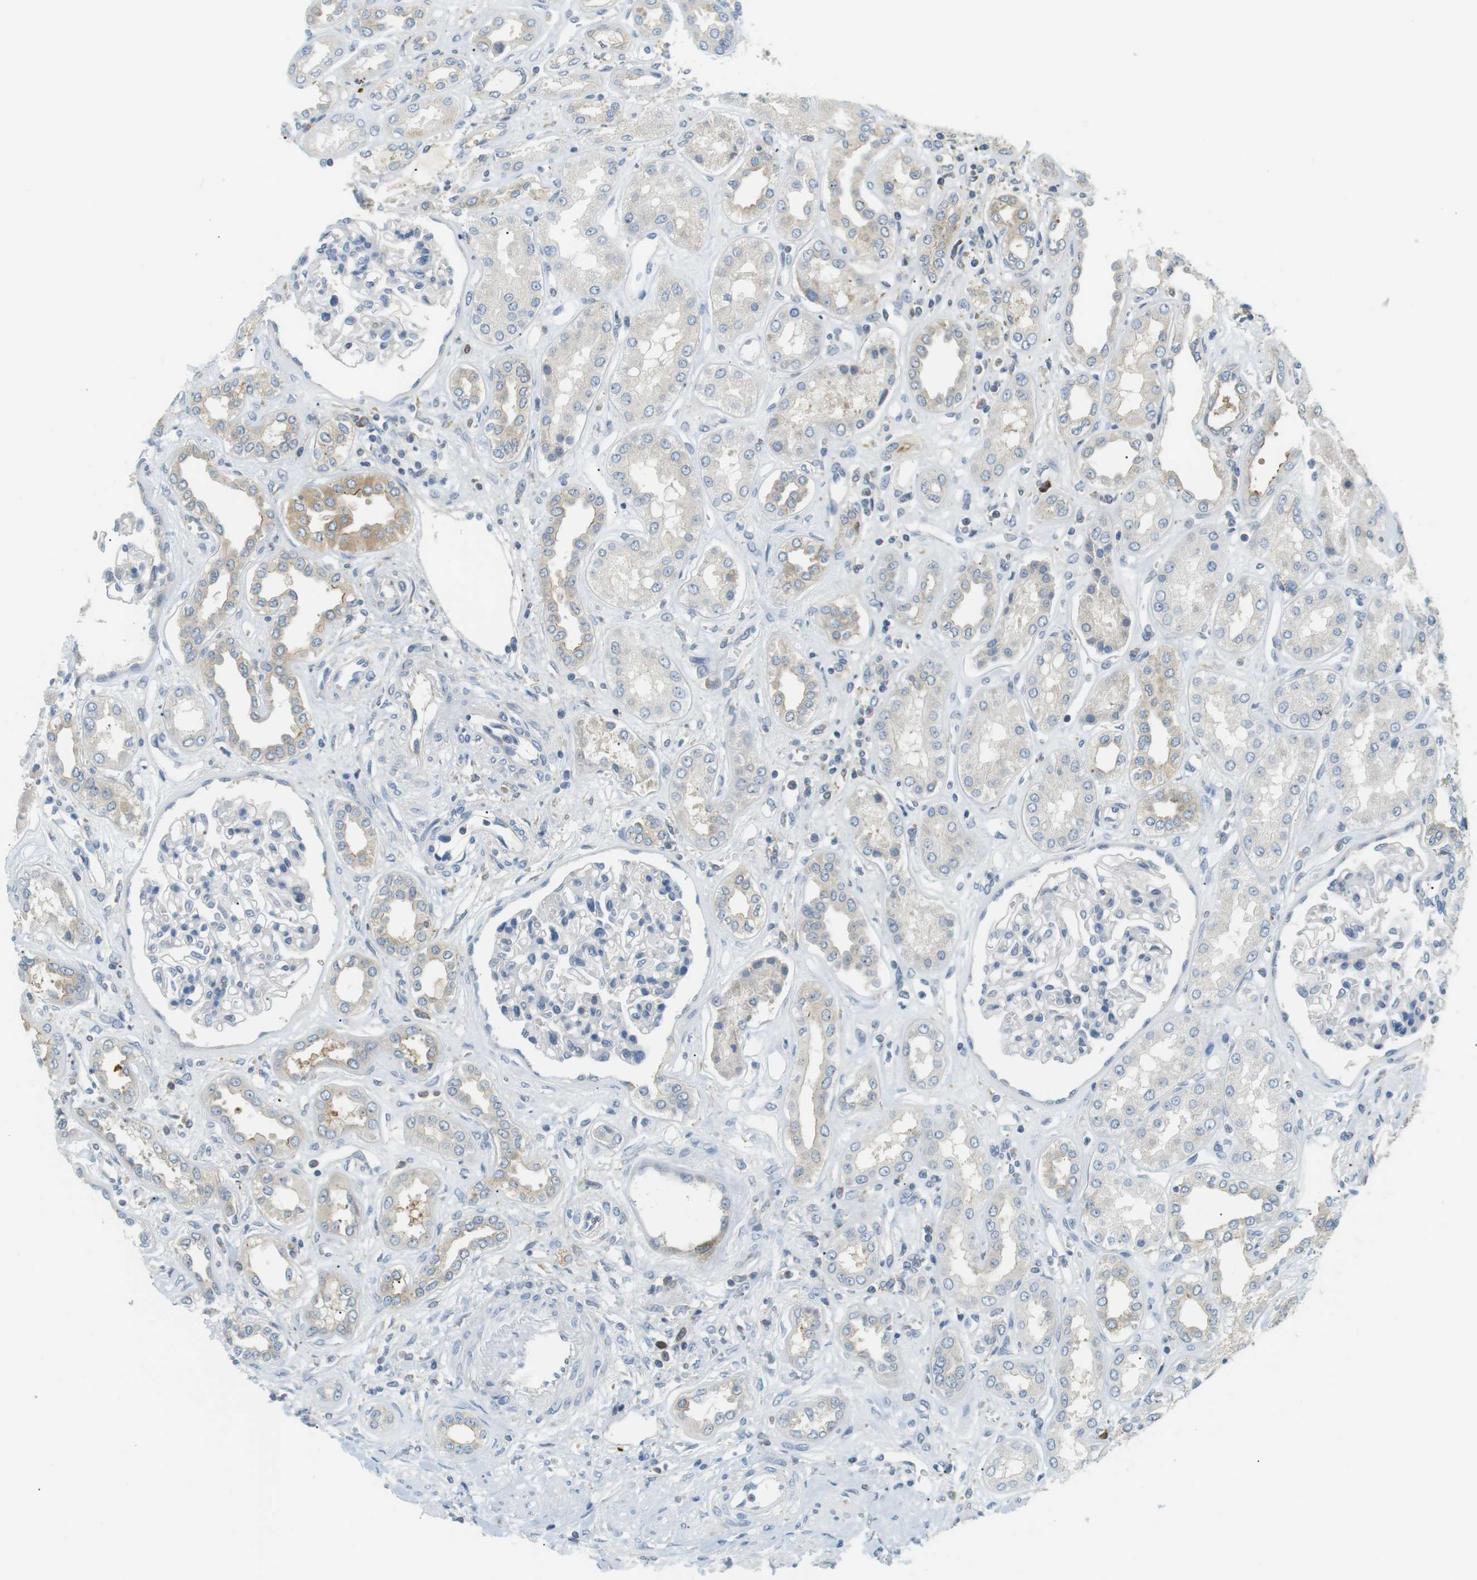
{"staining": {"intensity": "negative", "quantity": "none", "location": "none"}, "tissue": "kidney", "cell_type": "Cells in glomeruli", "image_type": "normal", "snomed": [{"axis": "morphology", "description": "Normal tissue, NOS"}, {"axis": "topography", "description": "Kidney"}], "caption": "The immunohistochemistry image has no significant expression in cells in glomeruli of kidney.", "gene": "TMEM200A", "patient": {"sex": "male", "age": 59}}